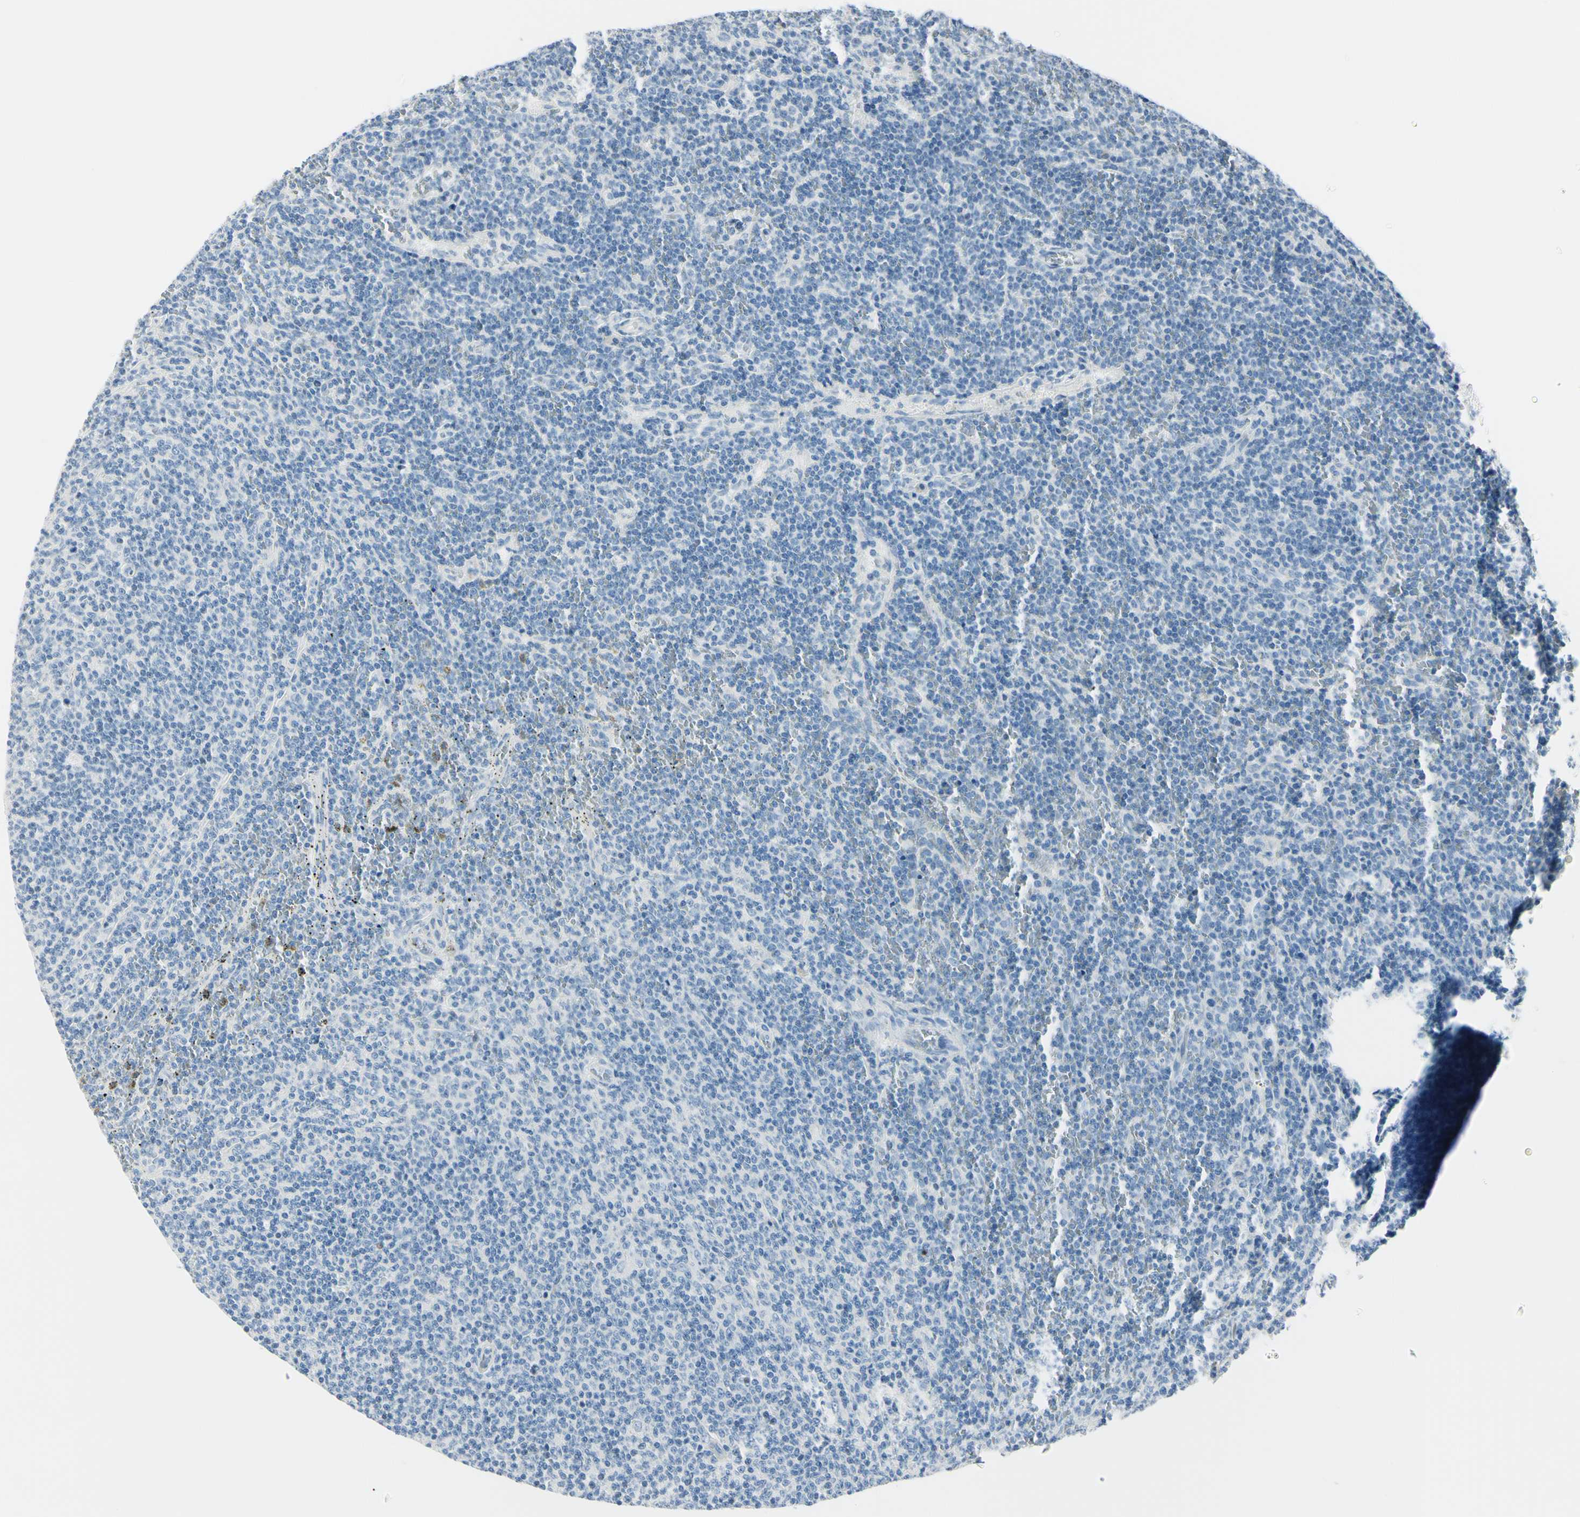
{"staining": {"intensity": "negative", "quantity": "none", "location": "none"}, "tissue": "lymphoma", "cell_type": "Tumor cells", "image_type": "cancer", "snomed": [{"axis": "morphology", "description": "Malignant lymphoma, non-Hodgkin's type, Low grade"}, {"axis": "topography", "description": "Spleen"}], "caption": "Immunohistochemistry (IHC) of human low-grade malignant lymphoma, non-Hodgkin's type exhibits no staining in tumor cells.", "gene": "DLG4", "patient": {"sex": "female", "age": 50}}